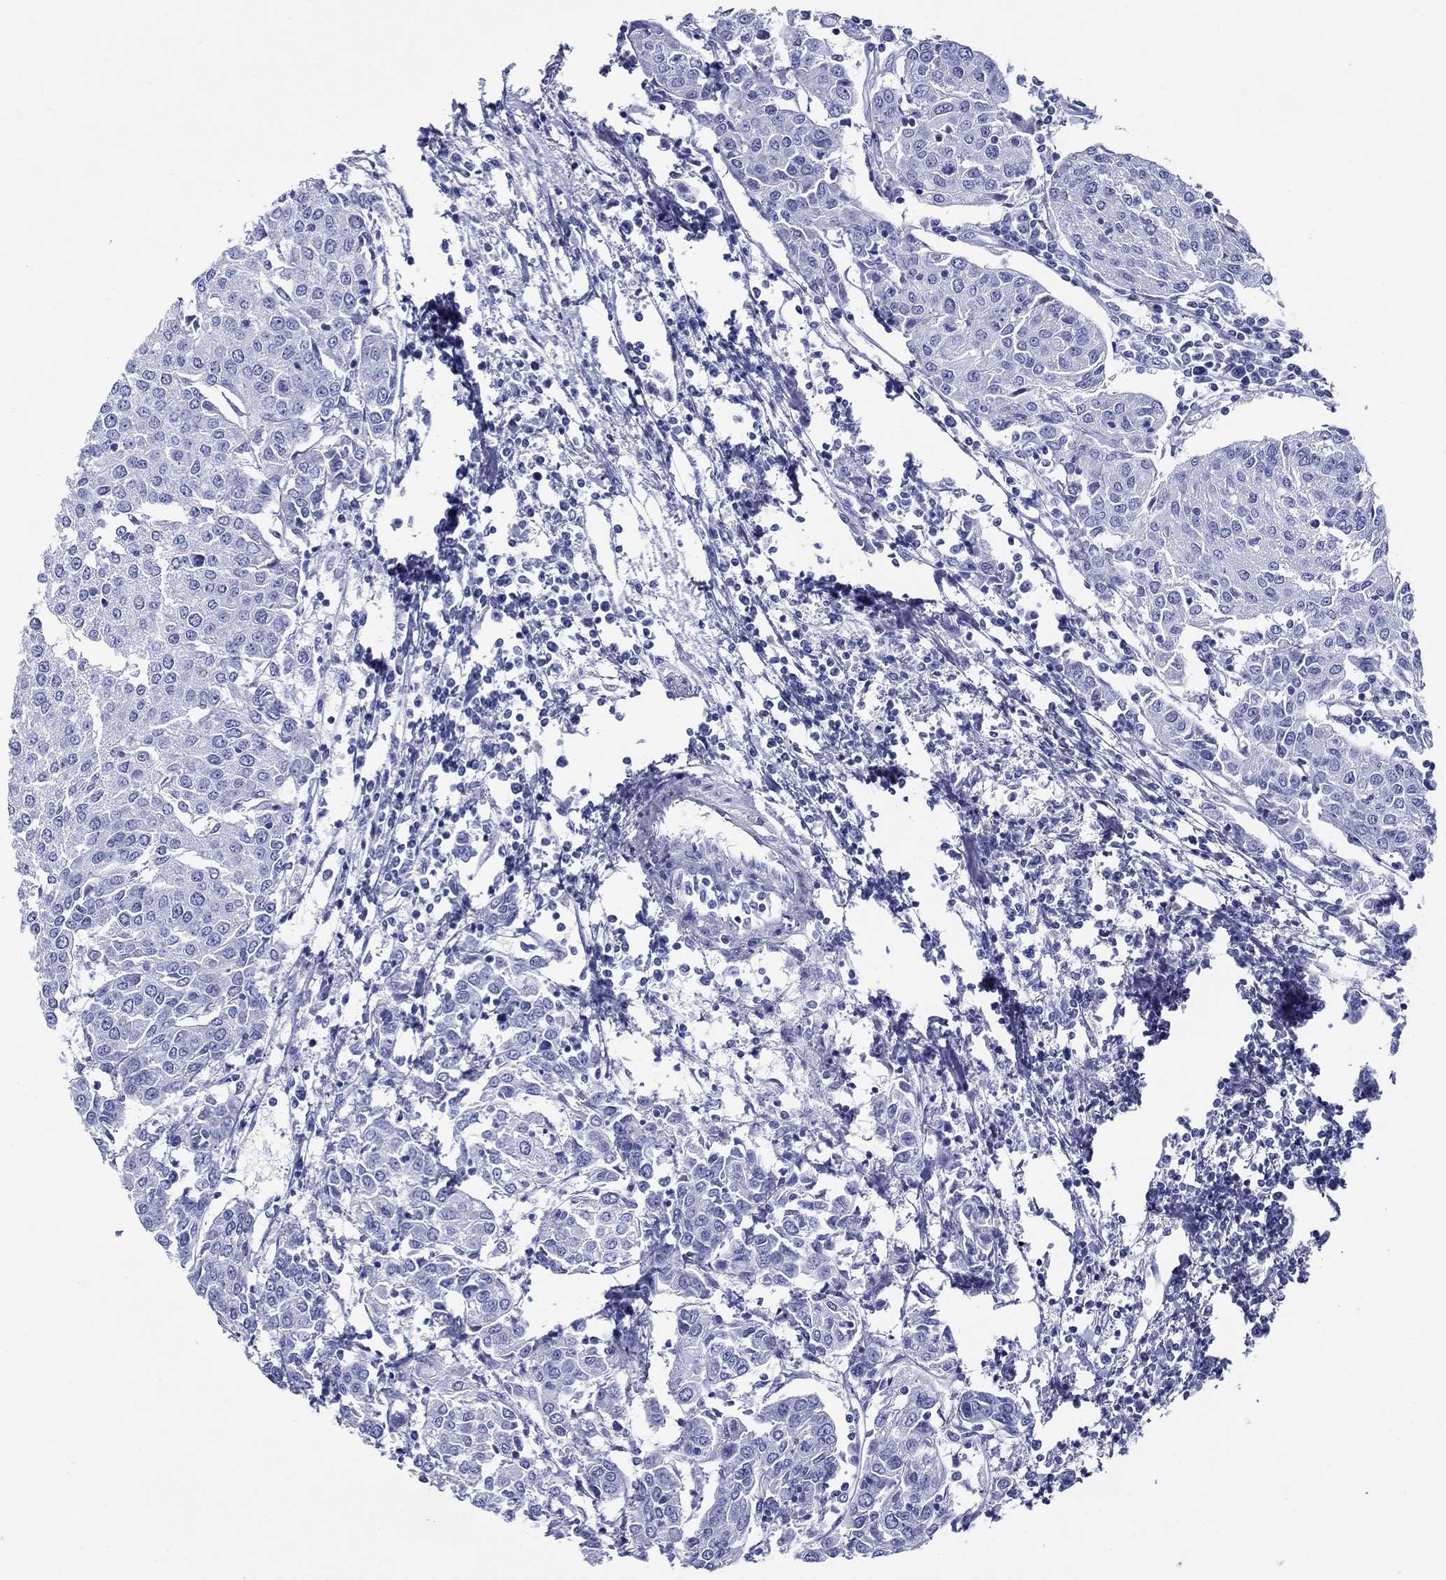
{"staining": {"intensity": "negative", "quantity": "none", "location": "none"}, "tissue": "urothelial cancer", "cell_type": "Tumor cells", "image_type": "cancer", "snomed": [{"axis": "morphology", "description": "Urothelial carcinoma, High grade"}, {"axis": "topography", "description": "Urinary bladder"}], "caption": "IHC image of neoplastic tissue: human urothelial cancer stained with DAB (3,3'-diaminobenzidine) shows no significant protein expression in tumor cells.", "gene": "CRYGS", "patient": {"sex": "female", "age": 85}}